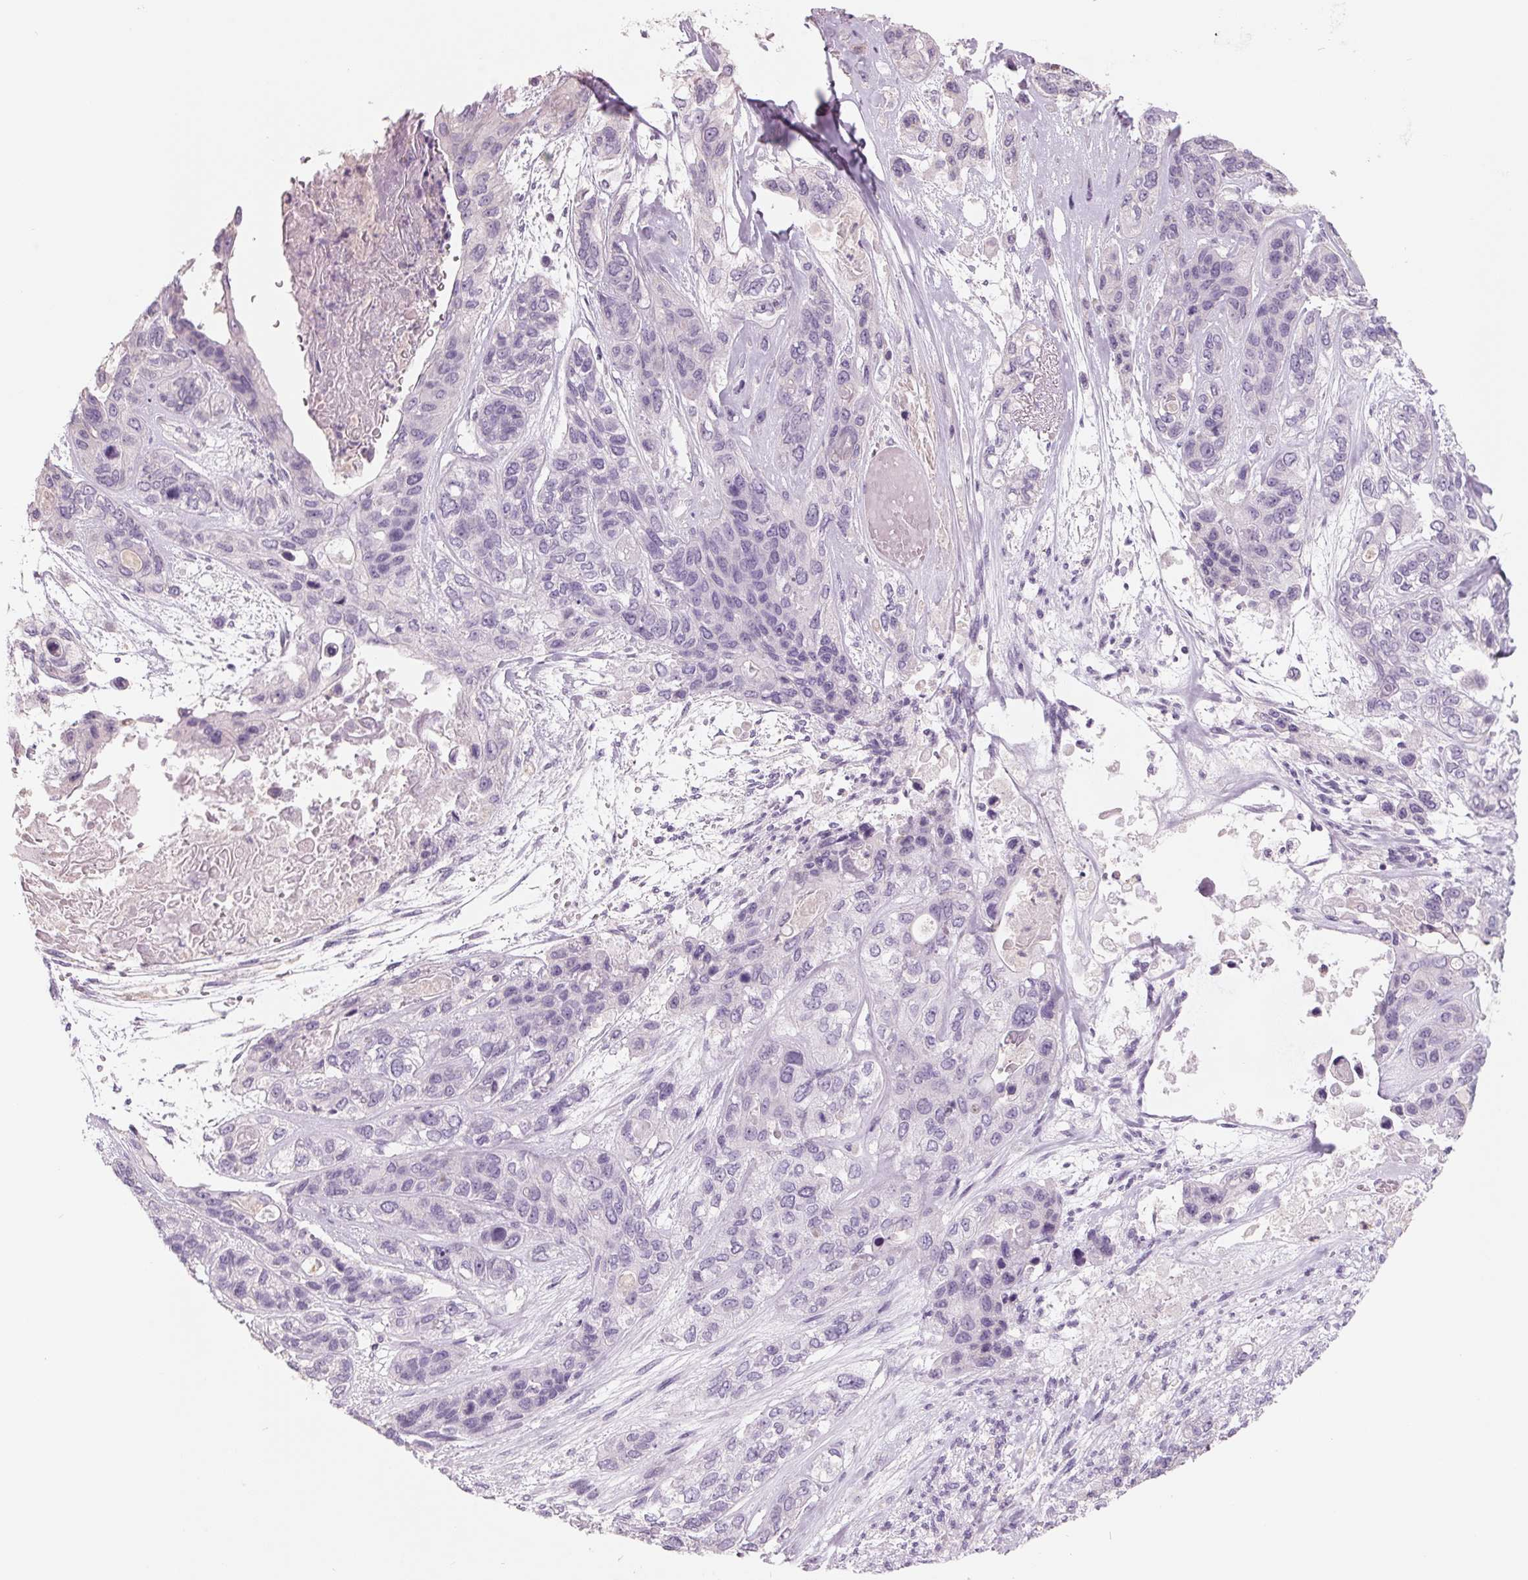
{"staining": {"intensity": "negative", "quantity": "none", "location": "none"}, "tissue": "lung cancer", "cell_type": "Tumor cells", "image_type": "cancer", "snomed": [{"axis": "morphology", "description": "Squamous cell carcinoma, NOS"}, {"axis": "topography", "description": "Lung"}], "caption": "Immunohistochemistry of lung cancer (squamous cell carcinoma) exhibits no positivity in tumor cells.", "gene": "FTCD", "patient": {"sex": "female", "age": 70}}